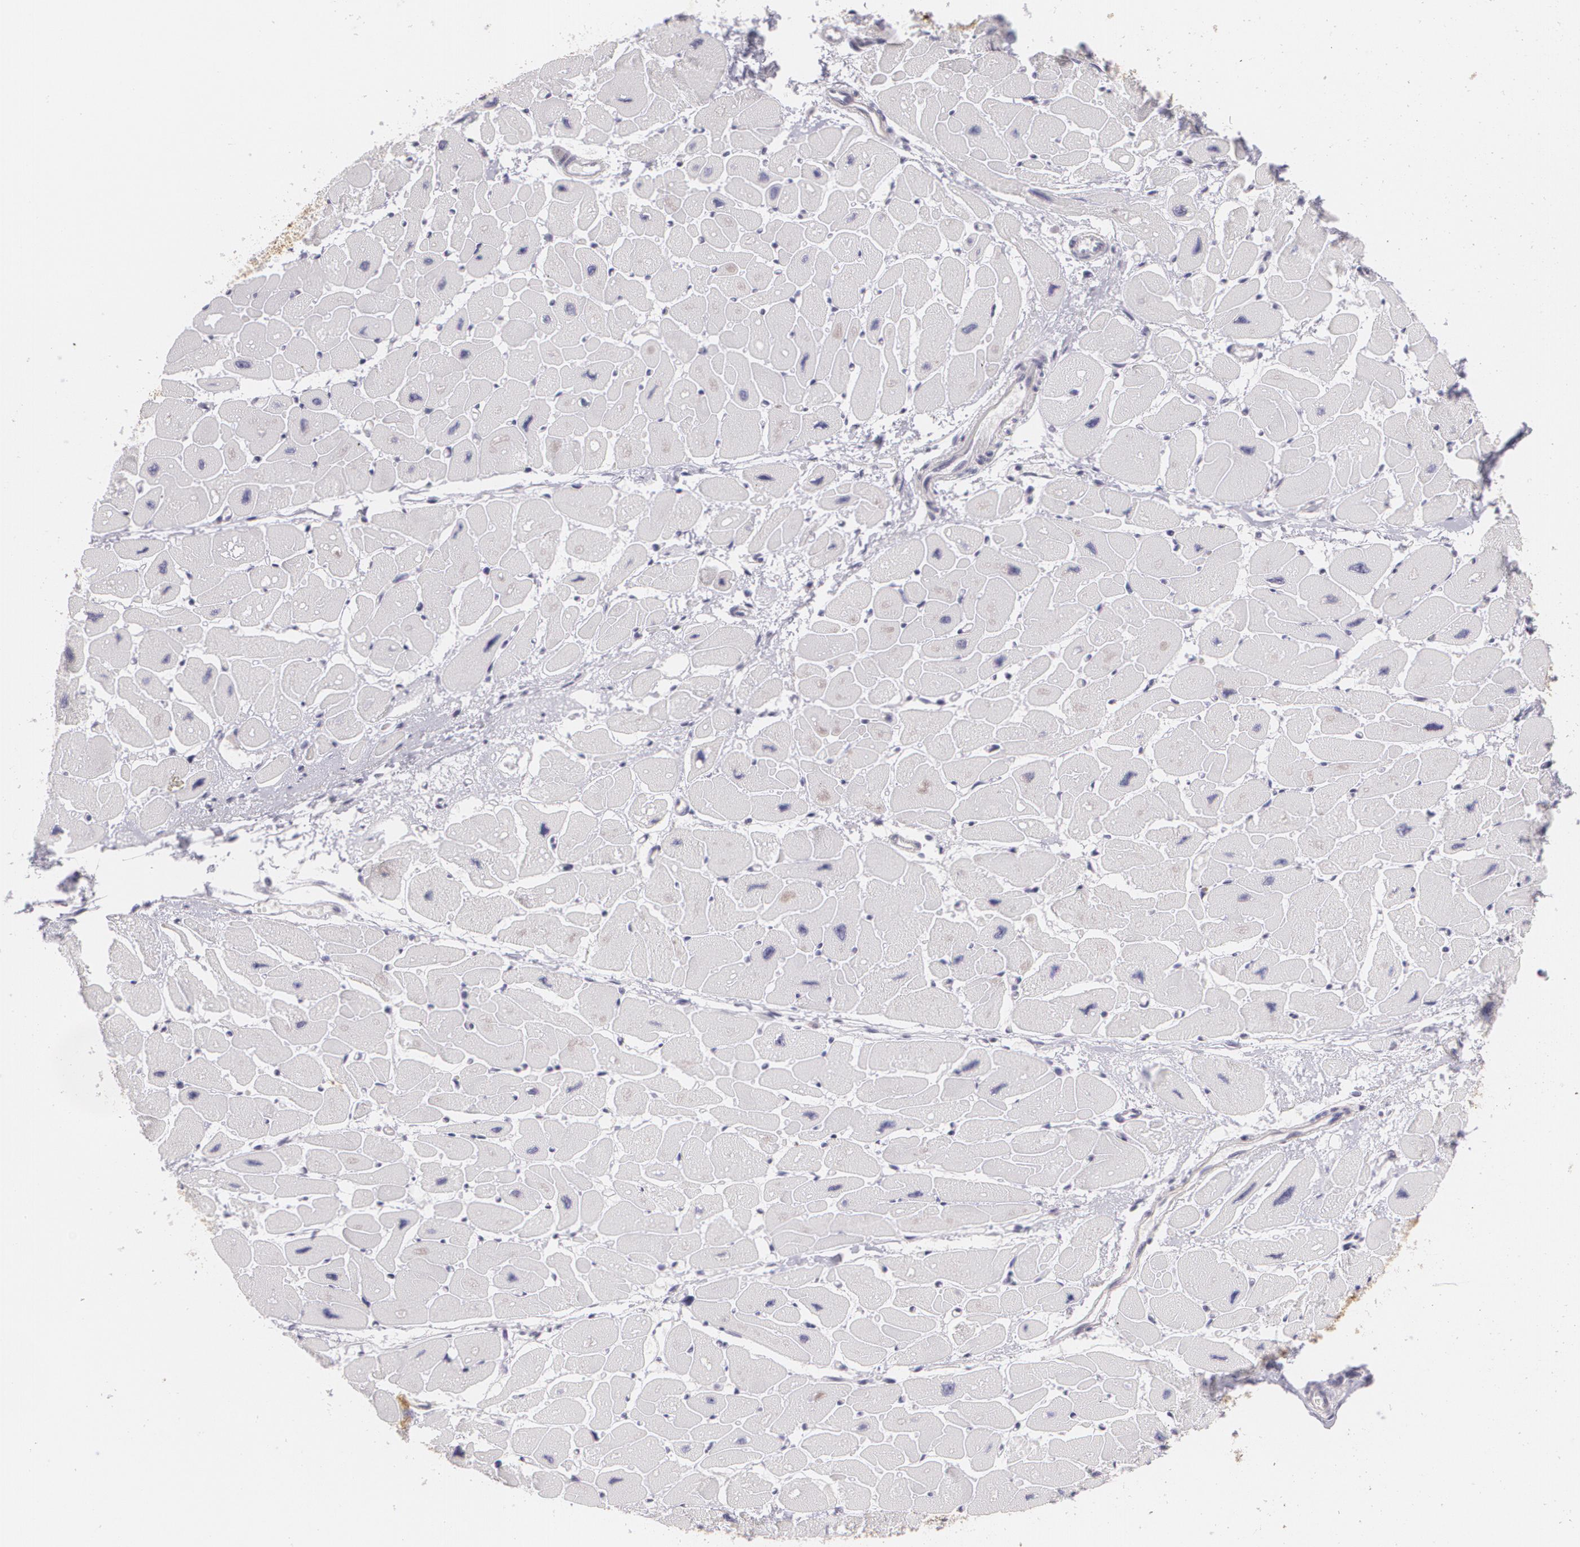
{"staining": {"intensity": "negative", "quantity": "none", "location": "none"}, "tissue": "heart muscle", "cell_type": "Cardiomyocytes", "image_type": "normal", "snomed": [{"axis": "morphology", "description": "Normal tissue, NOS"}, {"axis": "topography", "description": "Heart"}], "caption": "The image exhibits no significant expression in cardiomyocytes of heart muscle. Brightfield microscopy of immunohistochemistry stained with DAB (brown) and hematoxylin (blue), captured at high magnification.", "gene": "MAP2", "patient": {"sex": "female", "age": 54}}